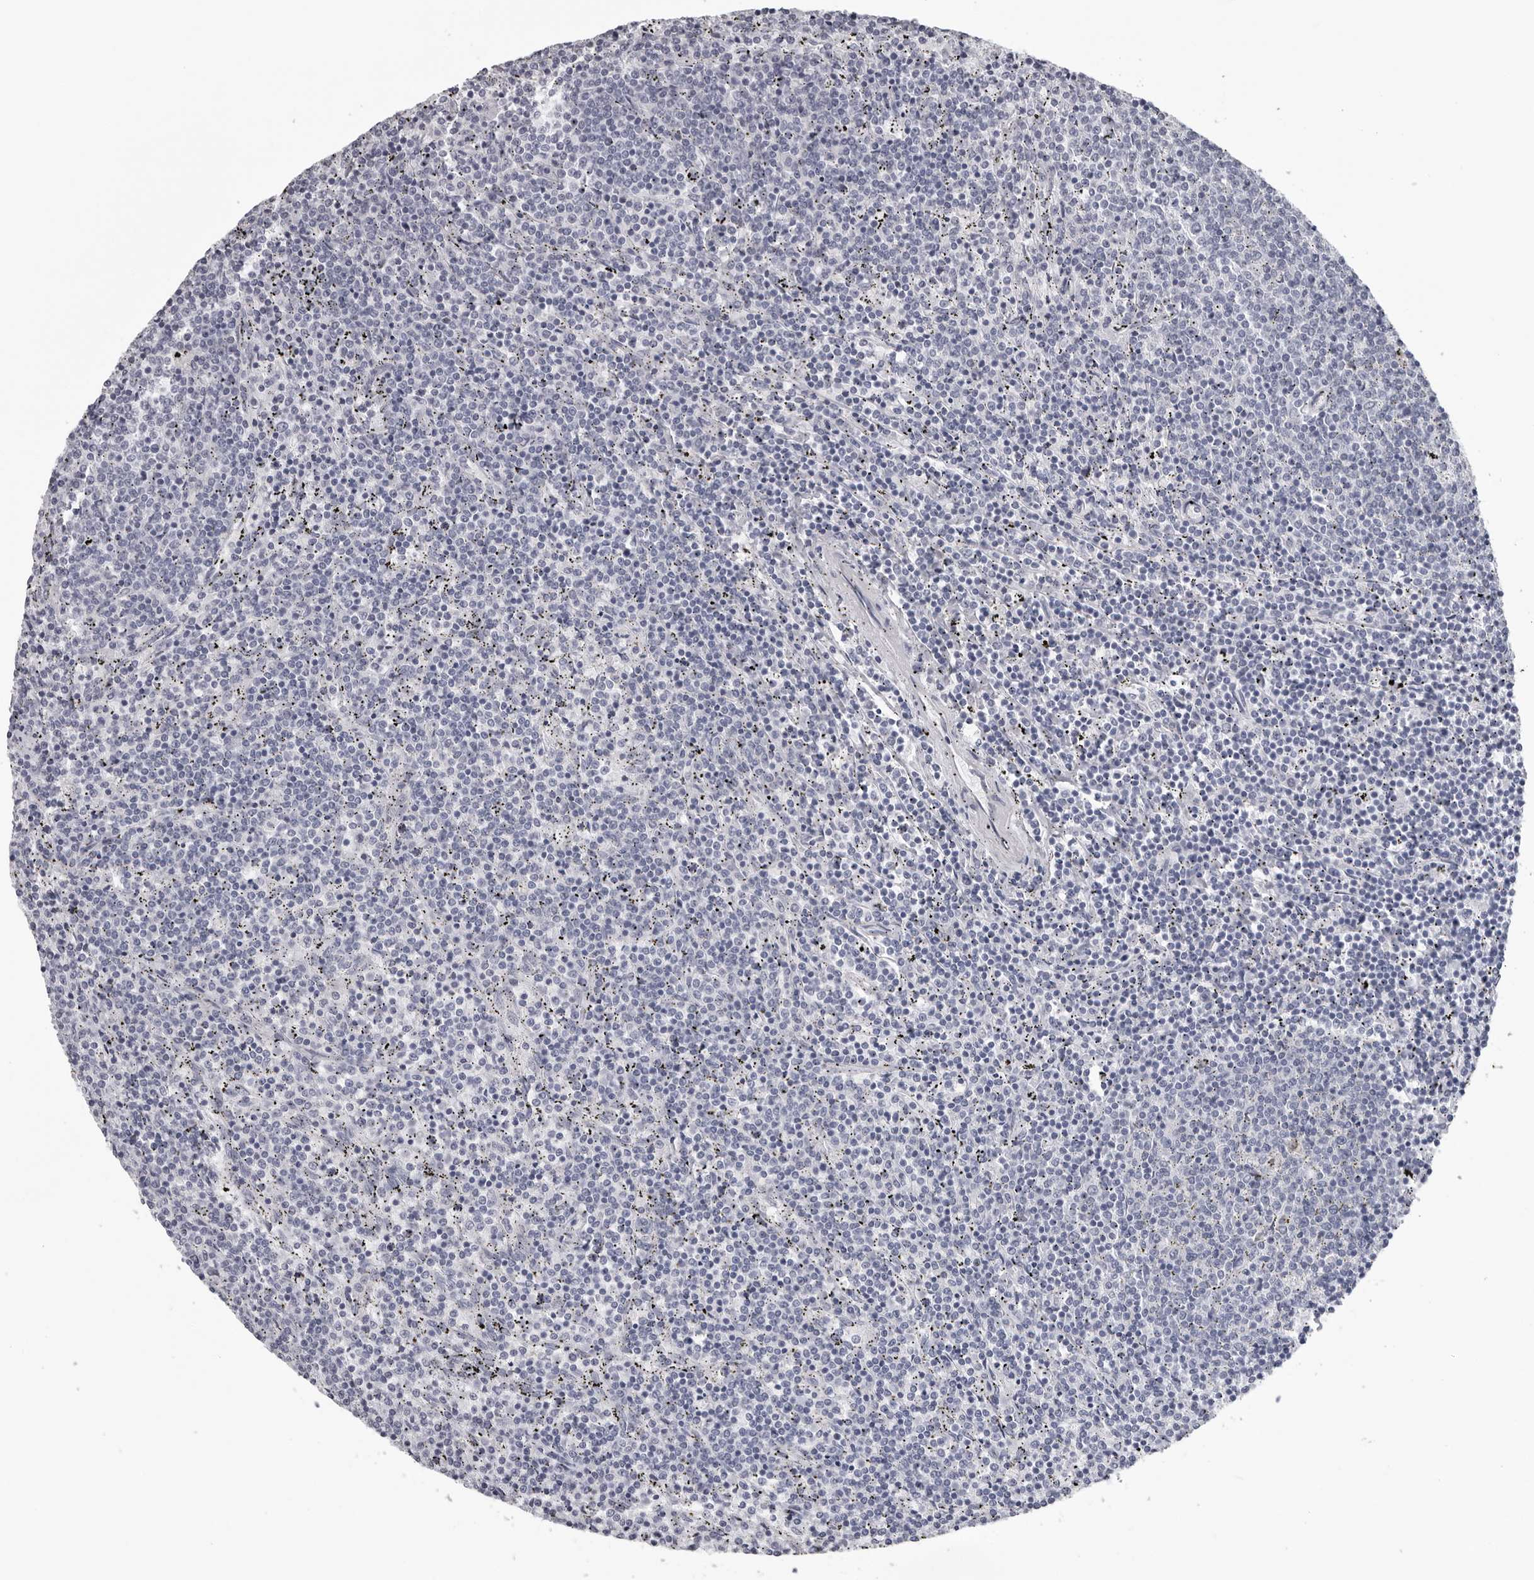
{"staining": {"intensity": "negative", "quantity": "none", "location": "none"}, "tissue": "lymphoma", "cell_type": "Tumor cells", "image_type": "cancer", "snomed": [{"axis": "morphology", "description": "Malignant lymphoma, non-Hodgkin's type, Low grade"}, {"axis": "topography", "description": "Spleen"}], "caption": "Immunohistochemistry (IHC) histopathology image of neoplastic tissue: human low-grade malignant lymphoma, non-Hodgkin's type stained with DAB (3,3'-diaminobenzidine) demonstrates no significant protein staining in tumor cells.", "gene": "OPLAH", "patient": {"sex": "female", "age": 50}}